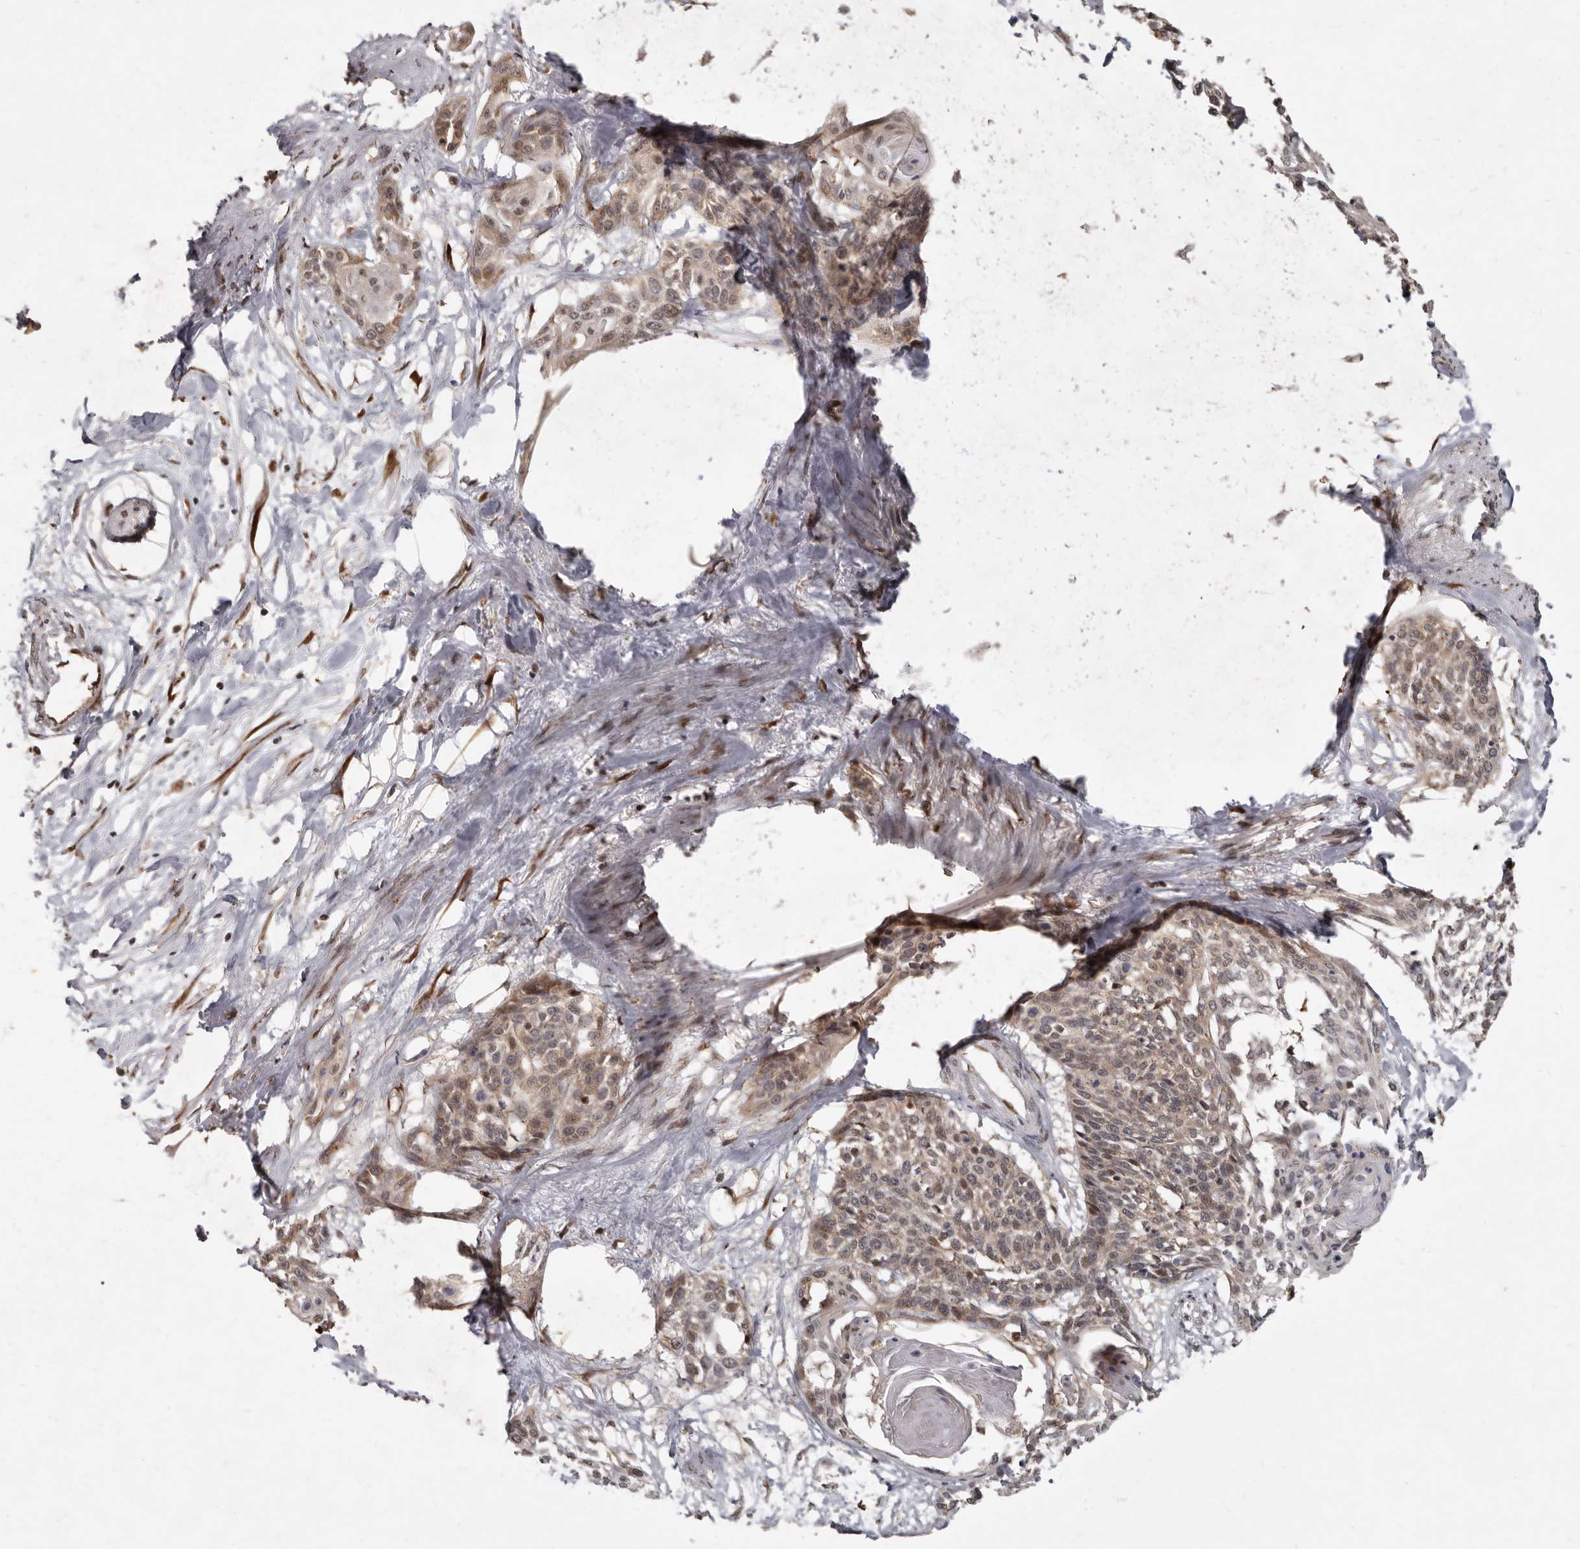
{"staining": {"intensity": "weak", "quantity": ">75%", "location": "cytoplasmic/membranous,nuclear"}, "tissue": "cervical cancer", "cell_type": "Tumor cells", "image_type": "cancer", "snomed": [{"axis": "morphology", "description": "Squamous cell carcinoma, NOS"}, {"axis": "topography", "description": "Cervix"}], "caption": "This histopathology image exhibits immunohistochemistry (IHC) staining of human cervical cancer, with low weak cytoplasmic/membranous and nuclear positivity in approximately >75% of tumor cells.", "gene": "LRGUK", "patient": {"sex": "female", "age": 57}}